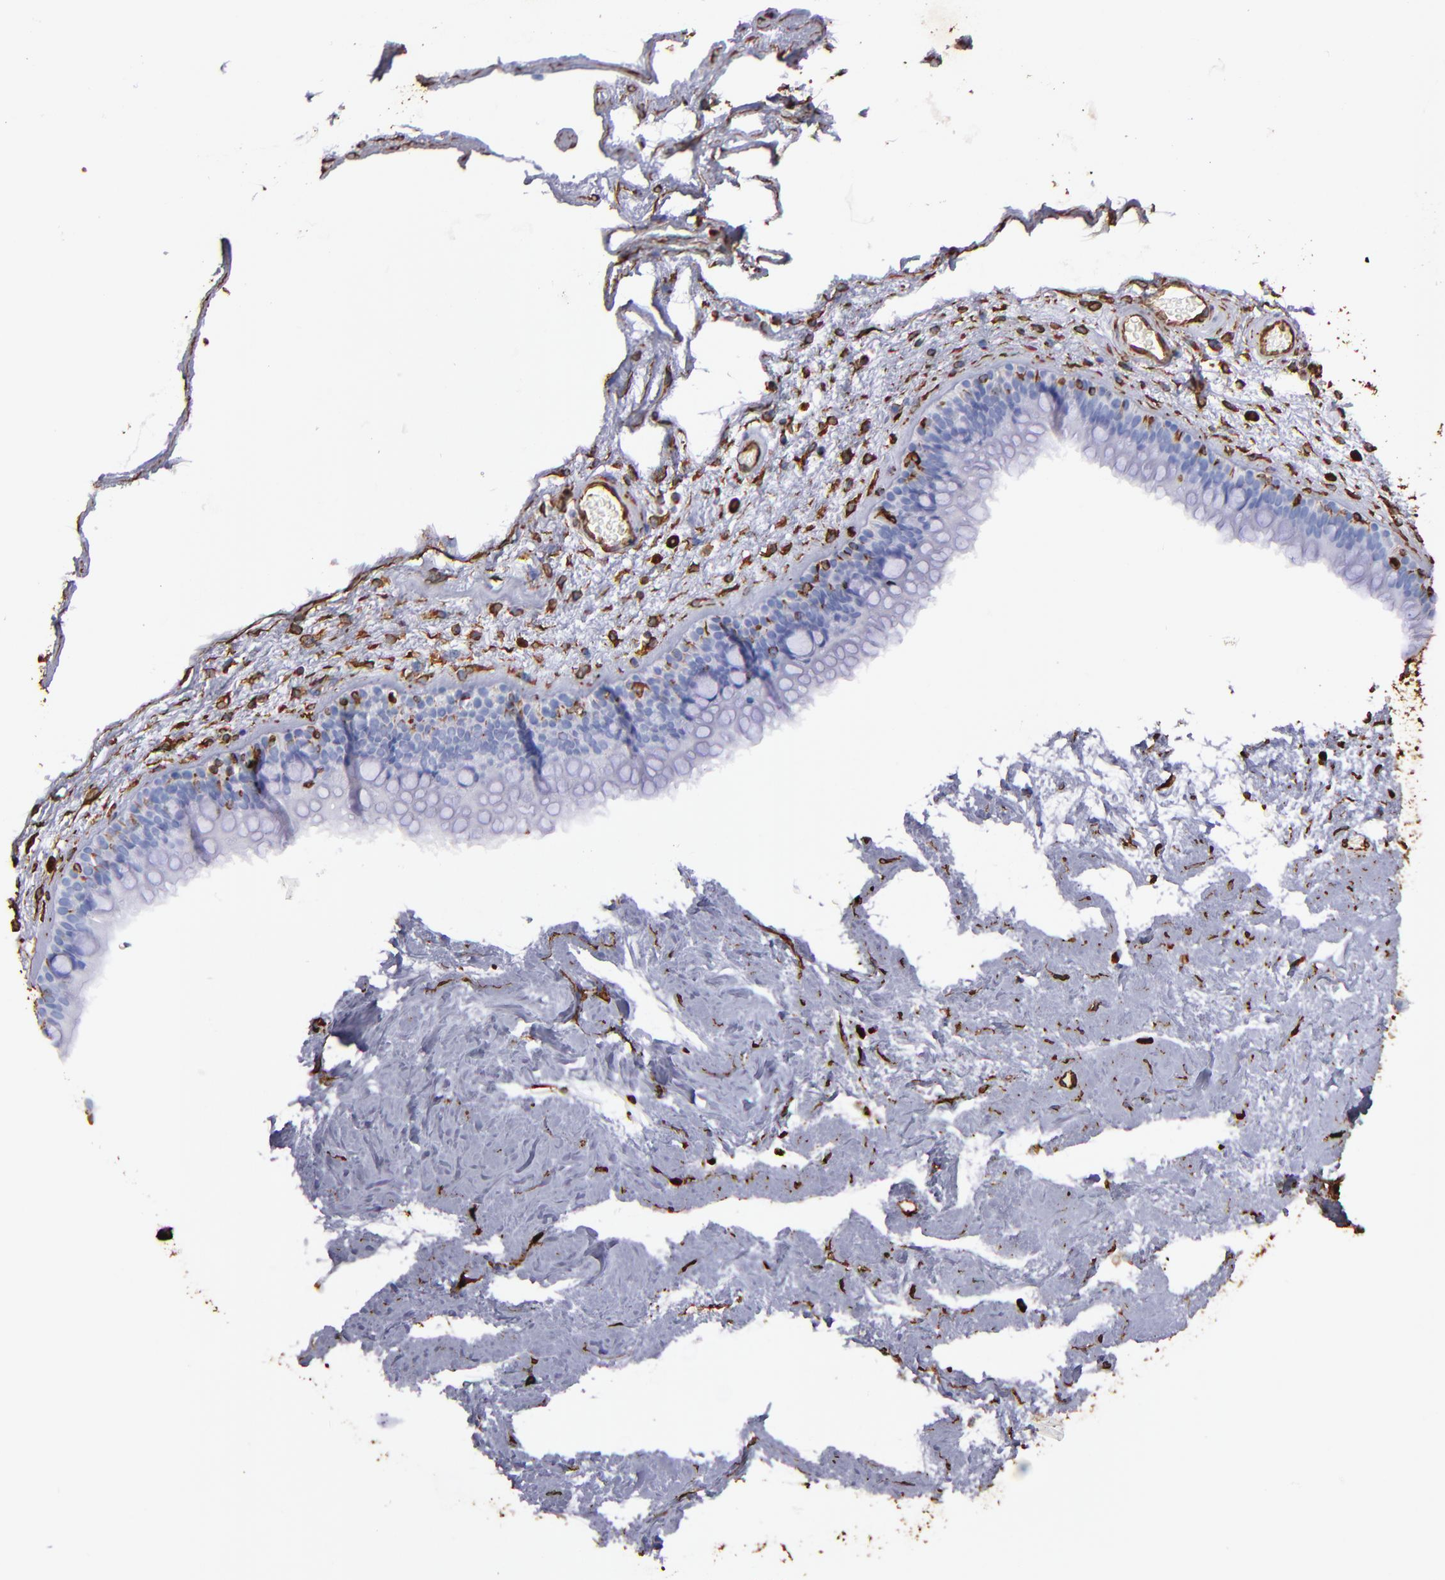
{"staining": {"intensity": "strong", "quantity": "<25%", "location": "cytoplasmic/membranous"}, "tissue": "nasopharynx", "cell_type": "Respiratory epithelial cells", "image_type": "normal", "snomed": [{"axis": "morphology", "description": "Normal tissue, NOS"}, {"axis": "morphology", "description": "Inflammation, NOS"}, {"axis": "topography", "description": "Nasopharynx"}], "caption": "Unremarkable nasopharynx reveals strong cytoplasmic/membranous staining in about <25% of respiratory epithelial cells, visualized by immunohistochemistry. (DAB (3,3'-diaminobenzidine) IHC with brightfield microscopy, high magnification).", "gene": "VIM", "patient": {"sex": "male", "age": 48}}